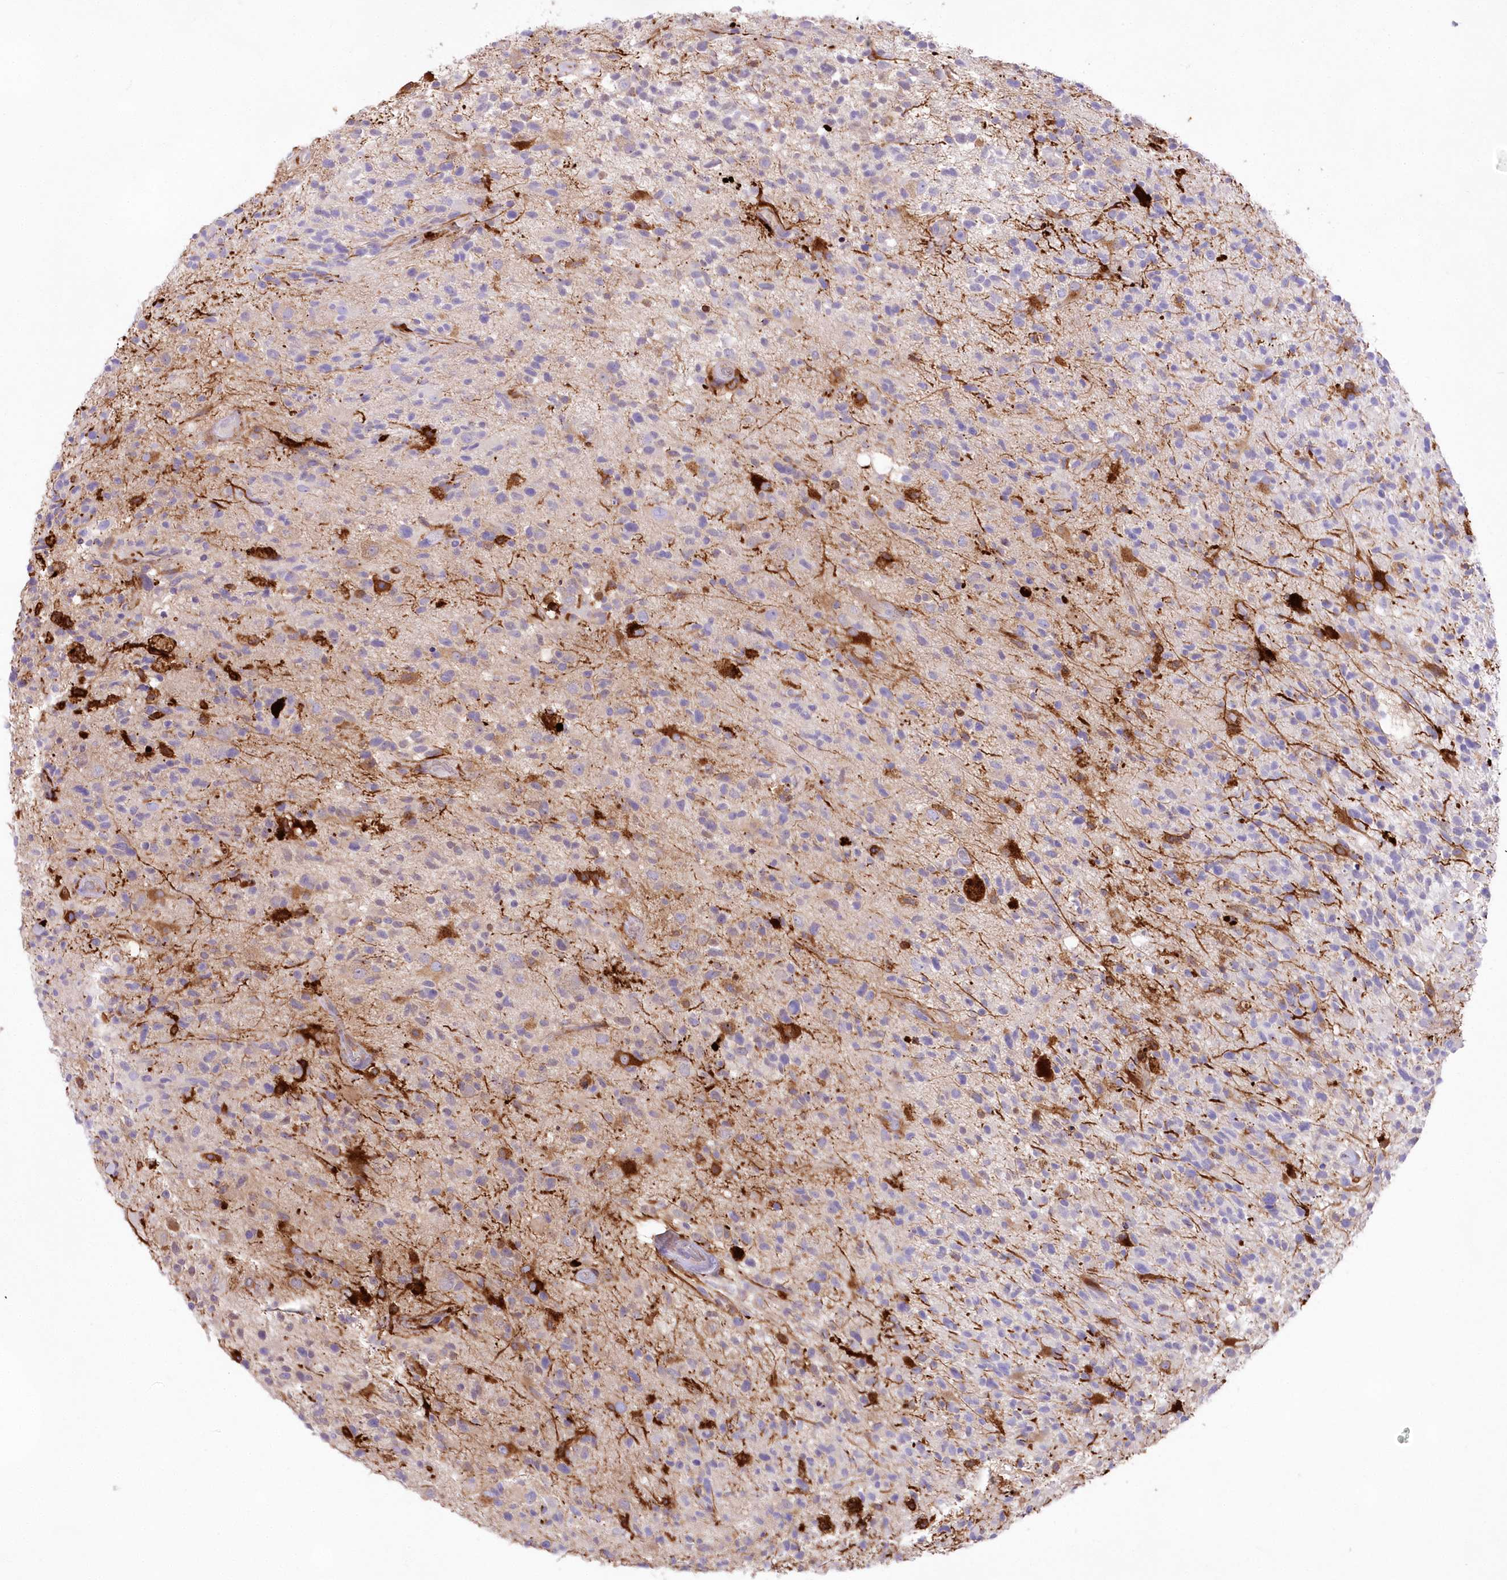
{"staining": {"intensity": "strong", "quantity": "<25%", "location": "cytoplasmic/membranous"}, "tissue": "glioma", "cell_type": "Tumor cells", "image_type": "cancer", "snomed": [{"axis": "morphology", "description": "Glioma, malignant, High grade"}, {"axis": "morphology", "description": "Glioblastoma, NOS"}, {"axis": "topography", "description": "Brain"}], "caption": "The photomicrograph displays a brown stain indicating the presence of a protein in the cytoplasmic/membranous of tumor cells in glioma. The staining was performed using DAB (3,3'-diaminobenzidine), with brown indicating positive protein expression. Nuclei are stained blue with hematoxylin.", "gene": "DNAJC19", "patient": {"sex": "male", "age": 60}}